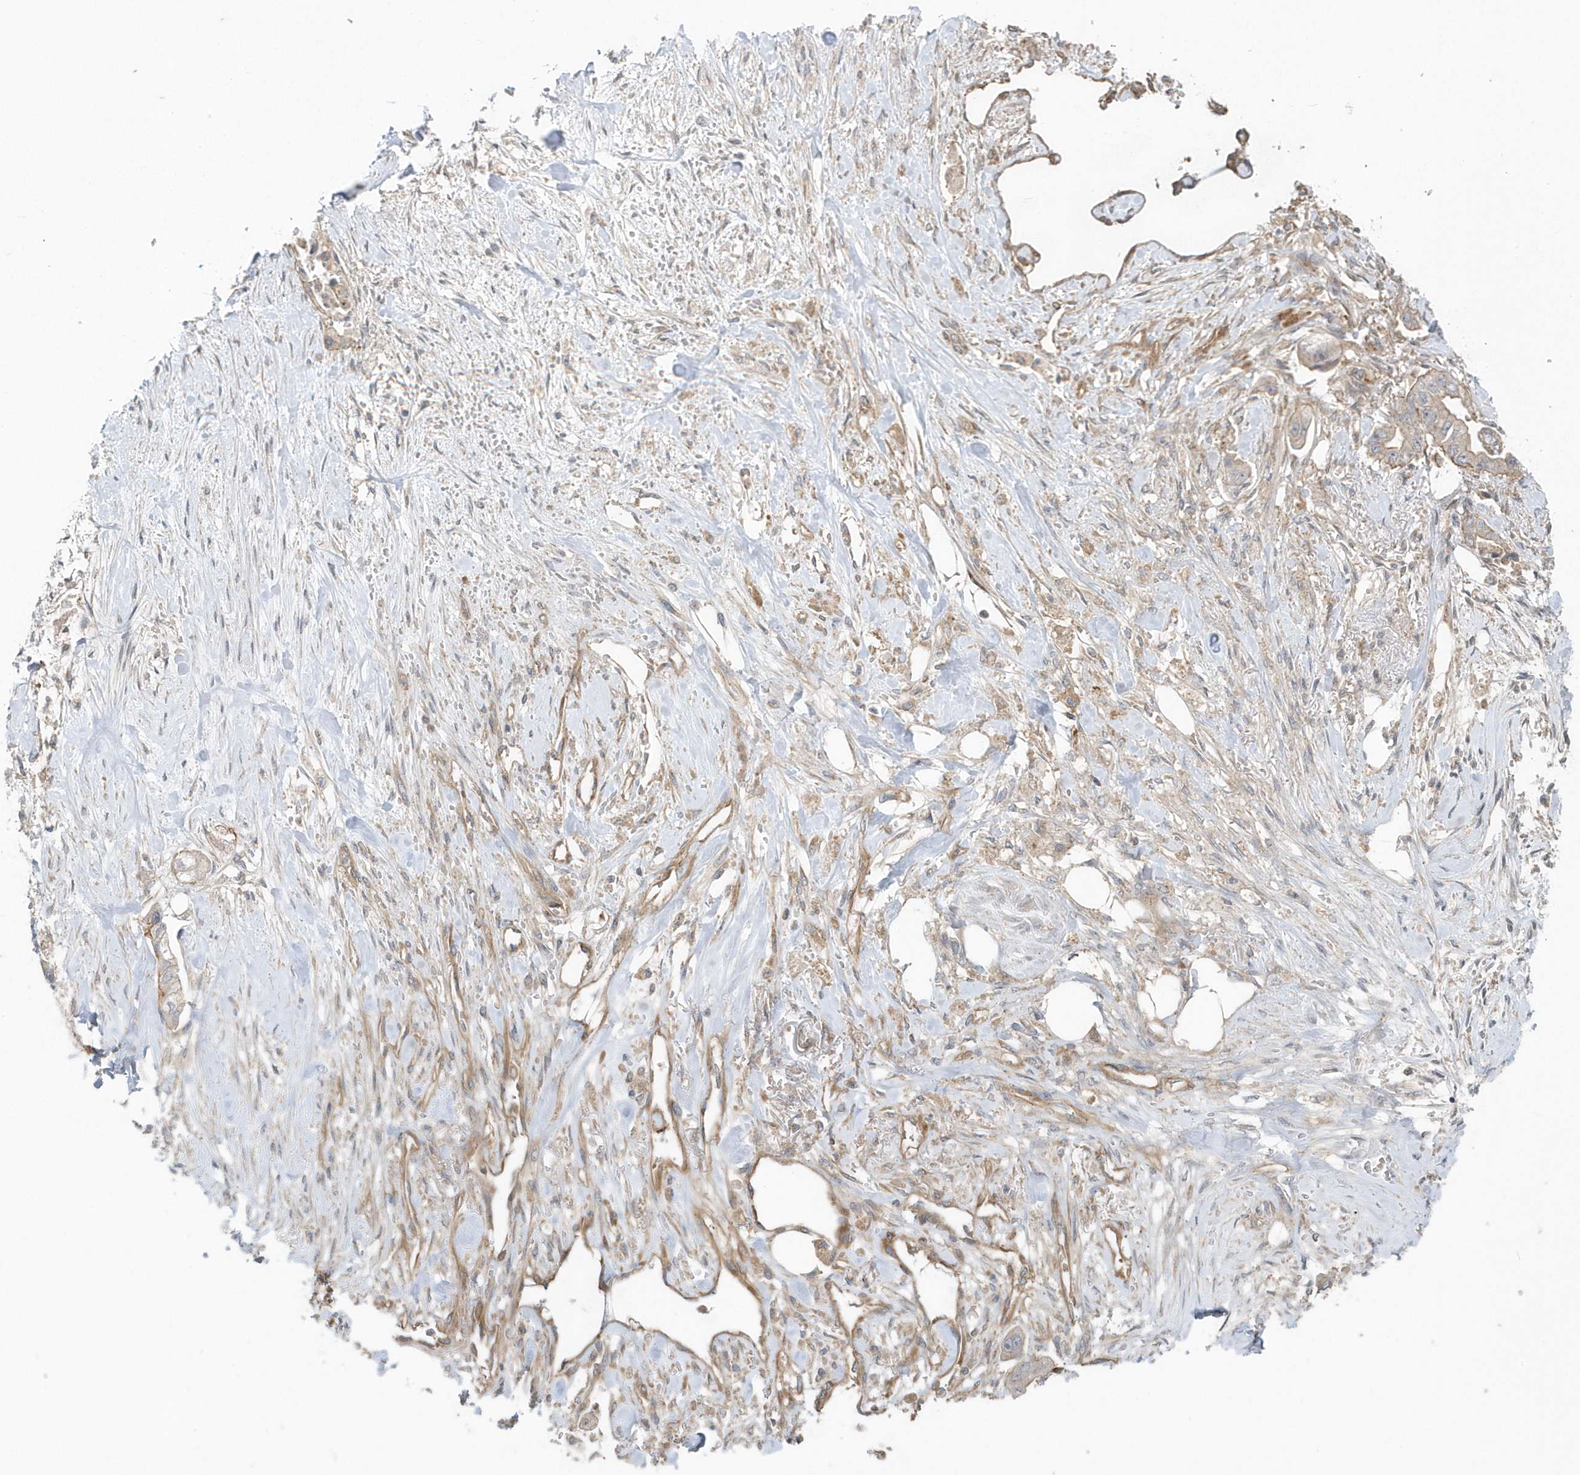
{"staining": {"intensity": "weak", "quantity": "<25%", "location": "cytoplasmic/membranous"}, "tissue": "stomach cancer", "cell_type": "Tumor cells", "image_type": "cancer", "snomed": [{"axis": "morphology", "description": "Adenocarcinoma, NOS"}, {"axis": "topography", "description": "Stomach"}], "caption": "Tumor cells are negative for protein expression in human adenocarcinoma (stomach).", "gene": "ACTR1A", "patient": {"sex": "male", "age": 62}}